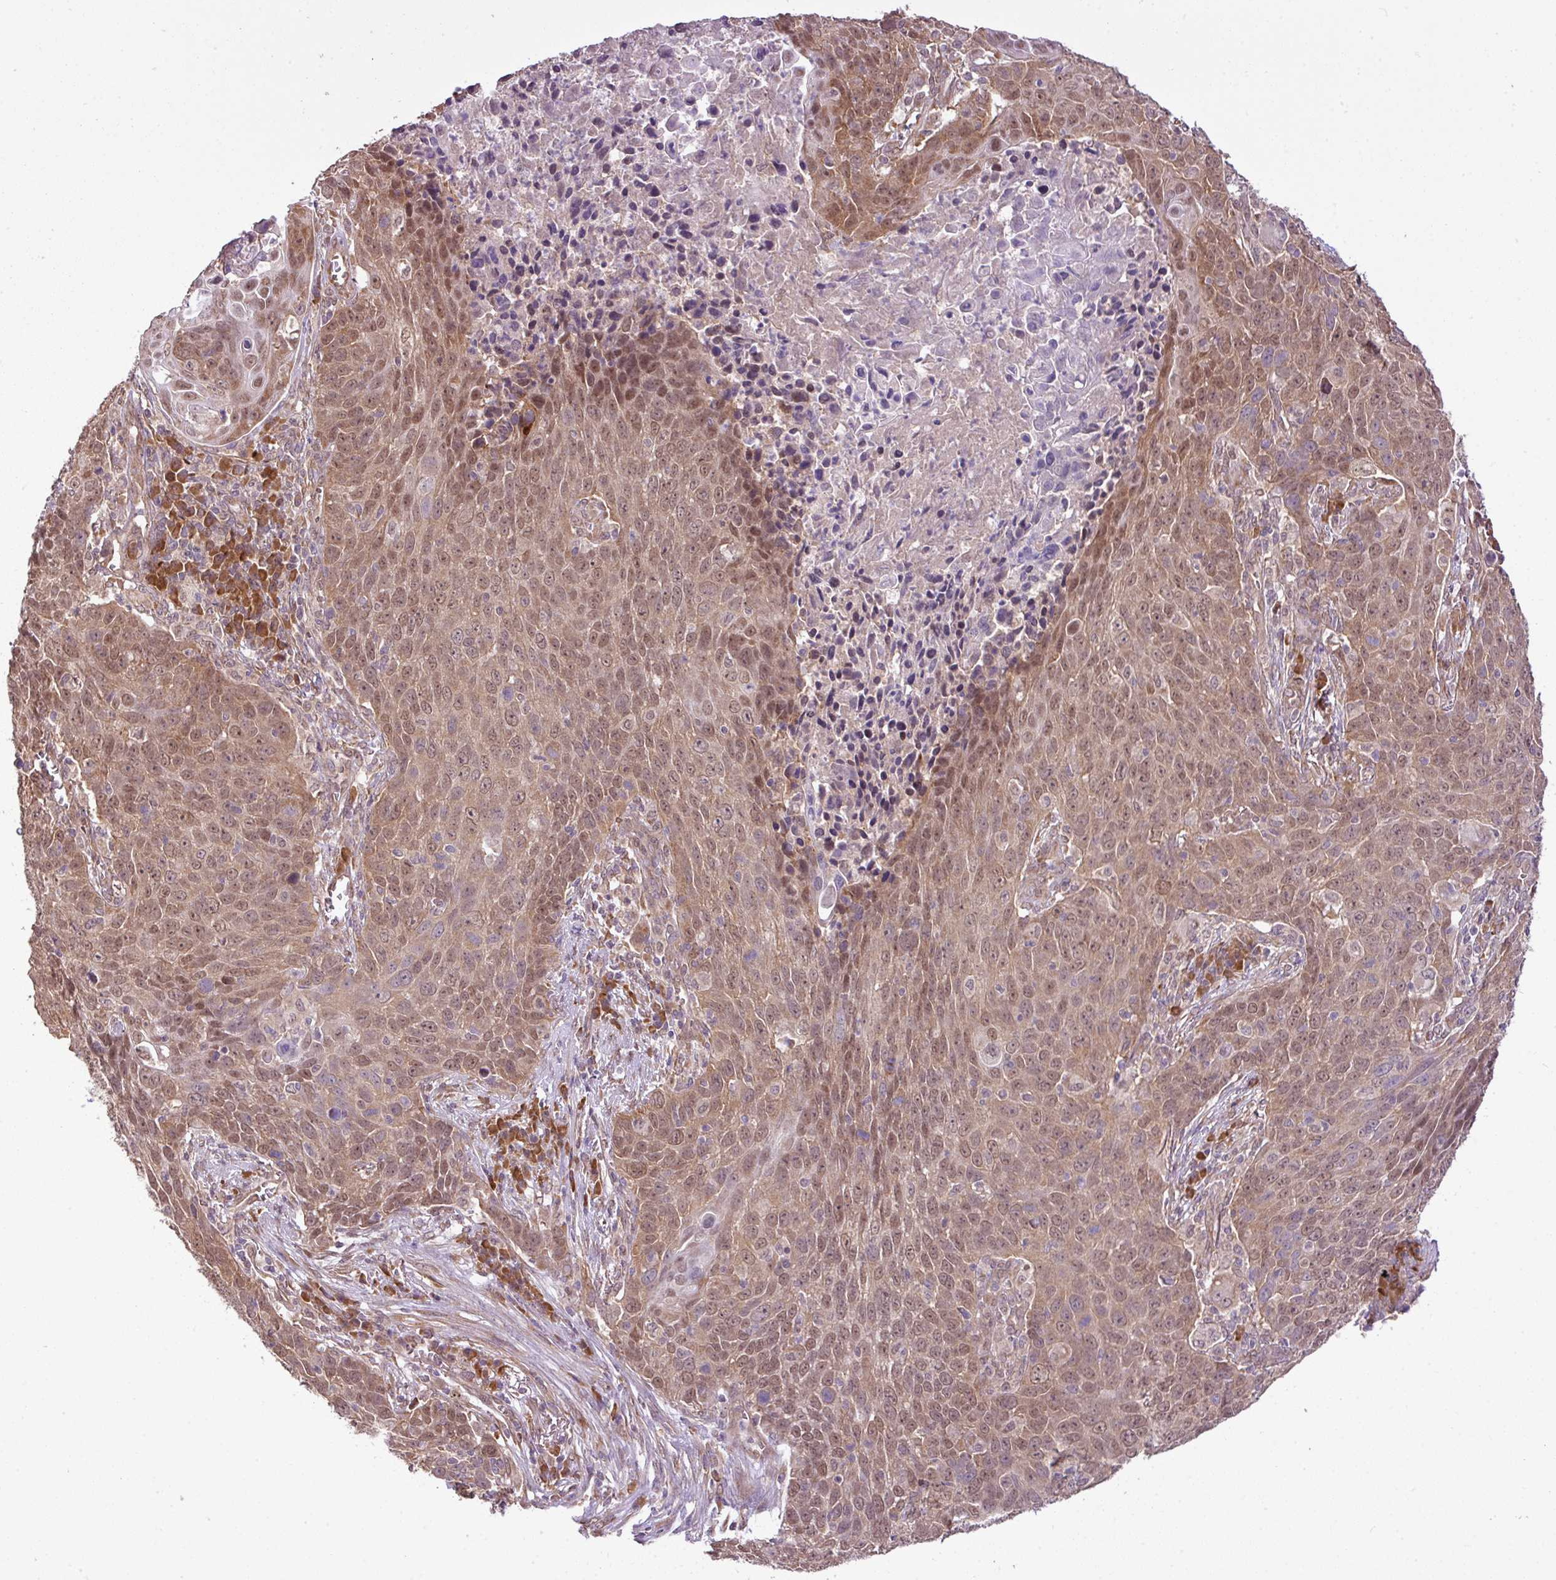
{"staining": {"intensity": "moderate", "quantity": ">75%", "location": "cytoplasmic/membranous,nuclear"}, "tissue": "lung cancer", "cell_type": "Tumor cells", "image_type": "cancer", "snomed": [{"axis": "morphology", "description": "Squamous cell carcinoma, NOS"}, {"axis": "topography", "description": "Lung"}], "caption": "Lung cancer (squamous cell carcinoma) stained with IHC exhibits moderate cytoplasmic/membranous and nuclear staining in about >75% of tumor cells.", "gene": "DNAAF4", "patient": {"sex": "male", "age": 78}}